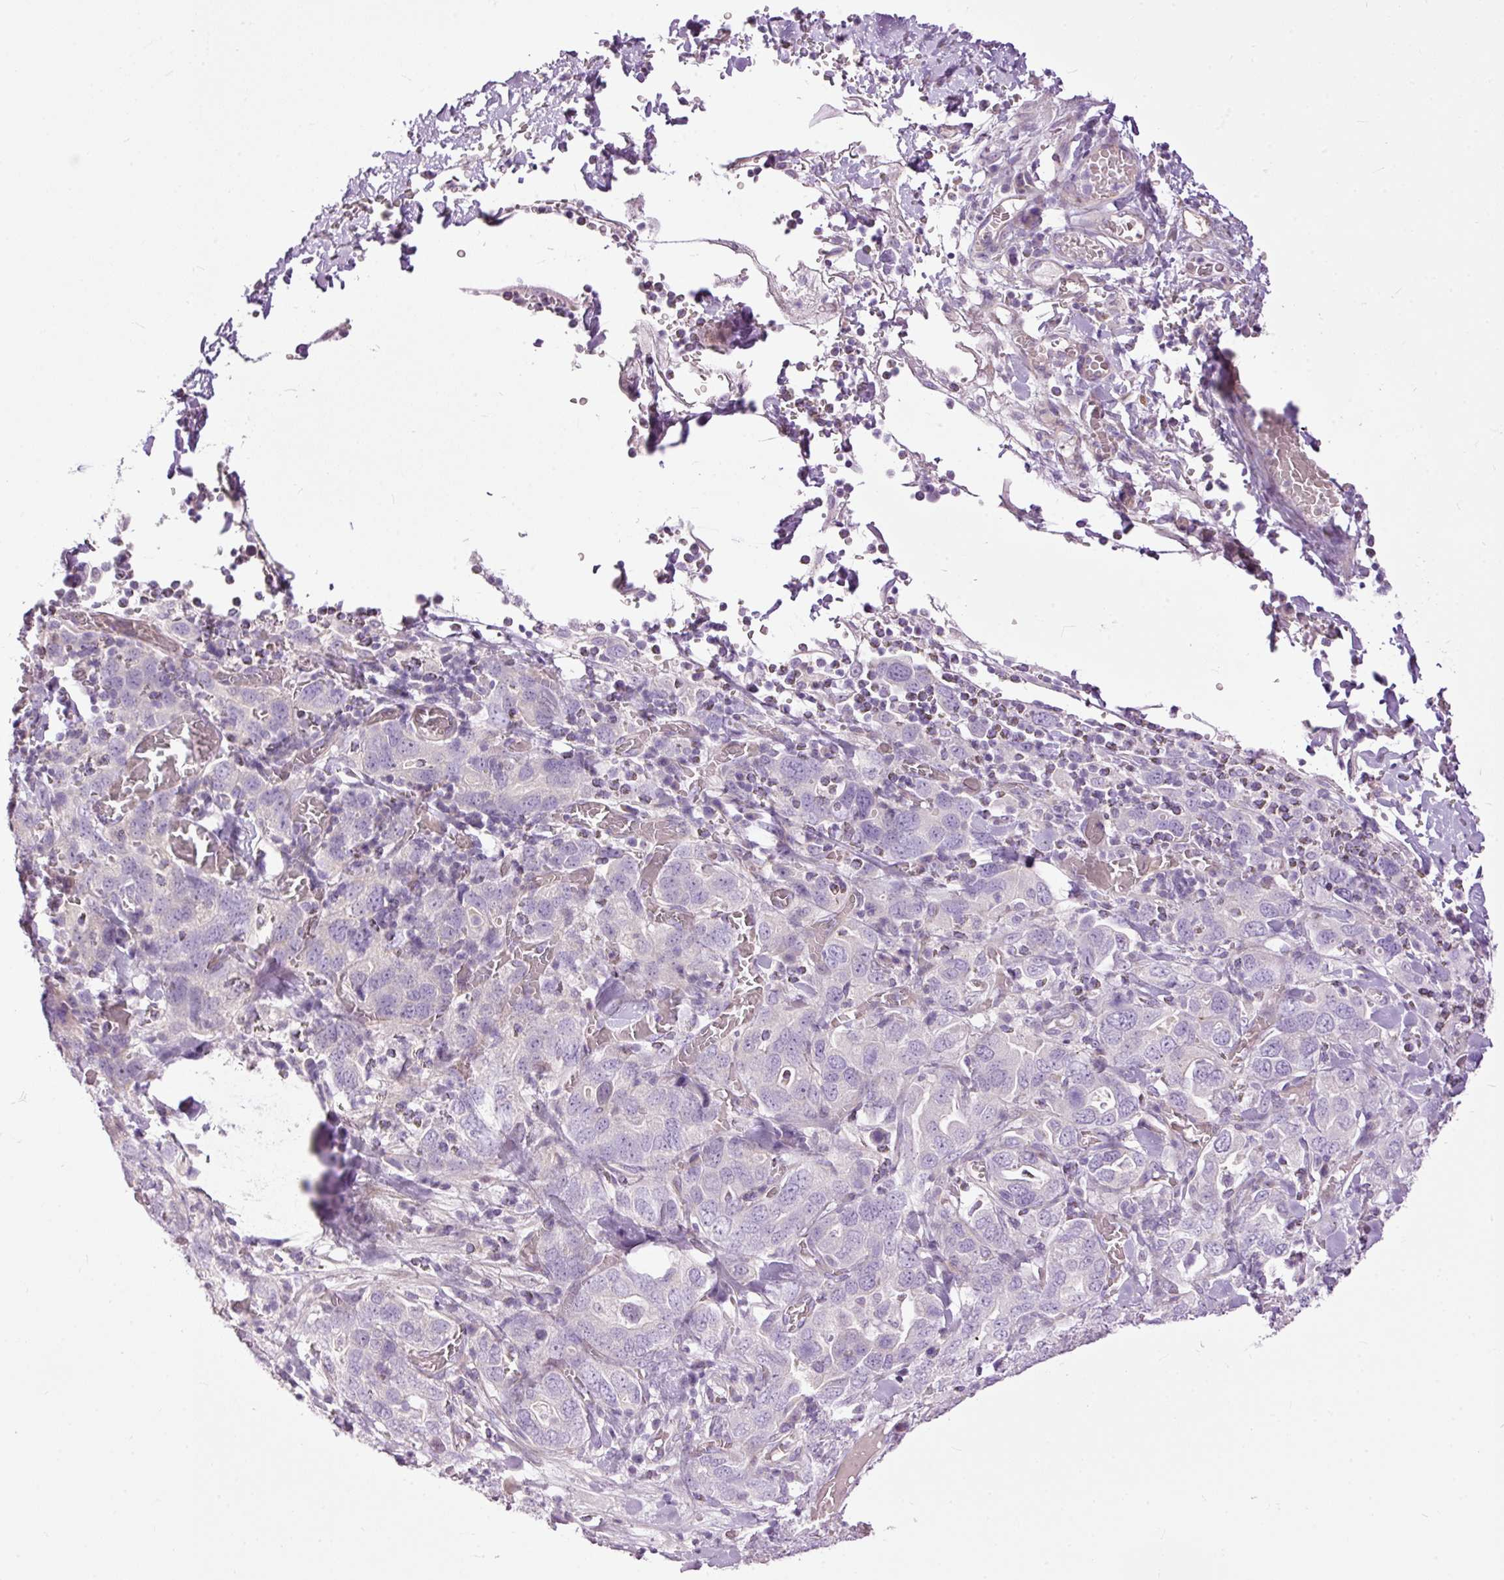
{"staining": {"intensity": "negative", "quantity": "none", "location": "none"}, "tissue": "stomach cancer", "cell_type": "Tumor cells", "image_type": "cancer", "snomed": [{"axis": "morphology", "description": "Adenocarcinoma, NOS"}, {"axis": "topography", "description": "Stomach, upper"}, {"axis": "topography", "description": "Stomach"}], "caption": "The immunohistochemistry histopathology image has no significant positivity in tumor cells of stomach cancer tissue.", "gene": "FCRL4", "patient": {"sex": "male", "age": 62}}